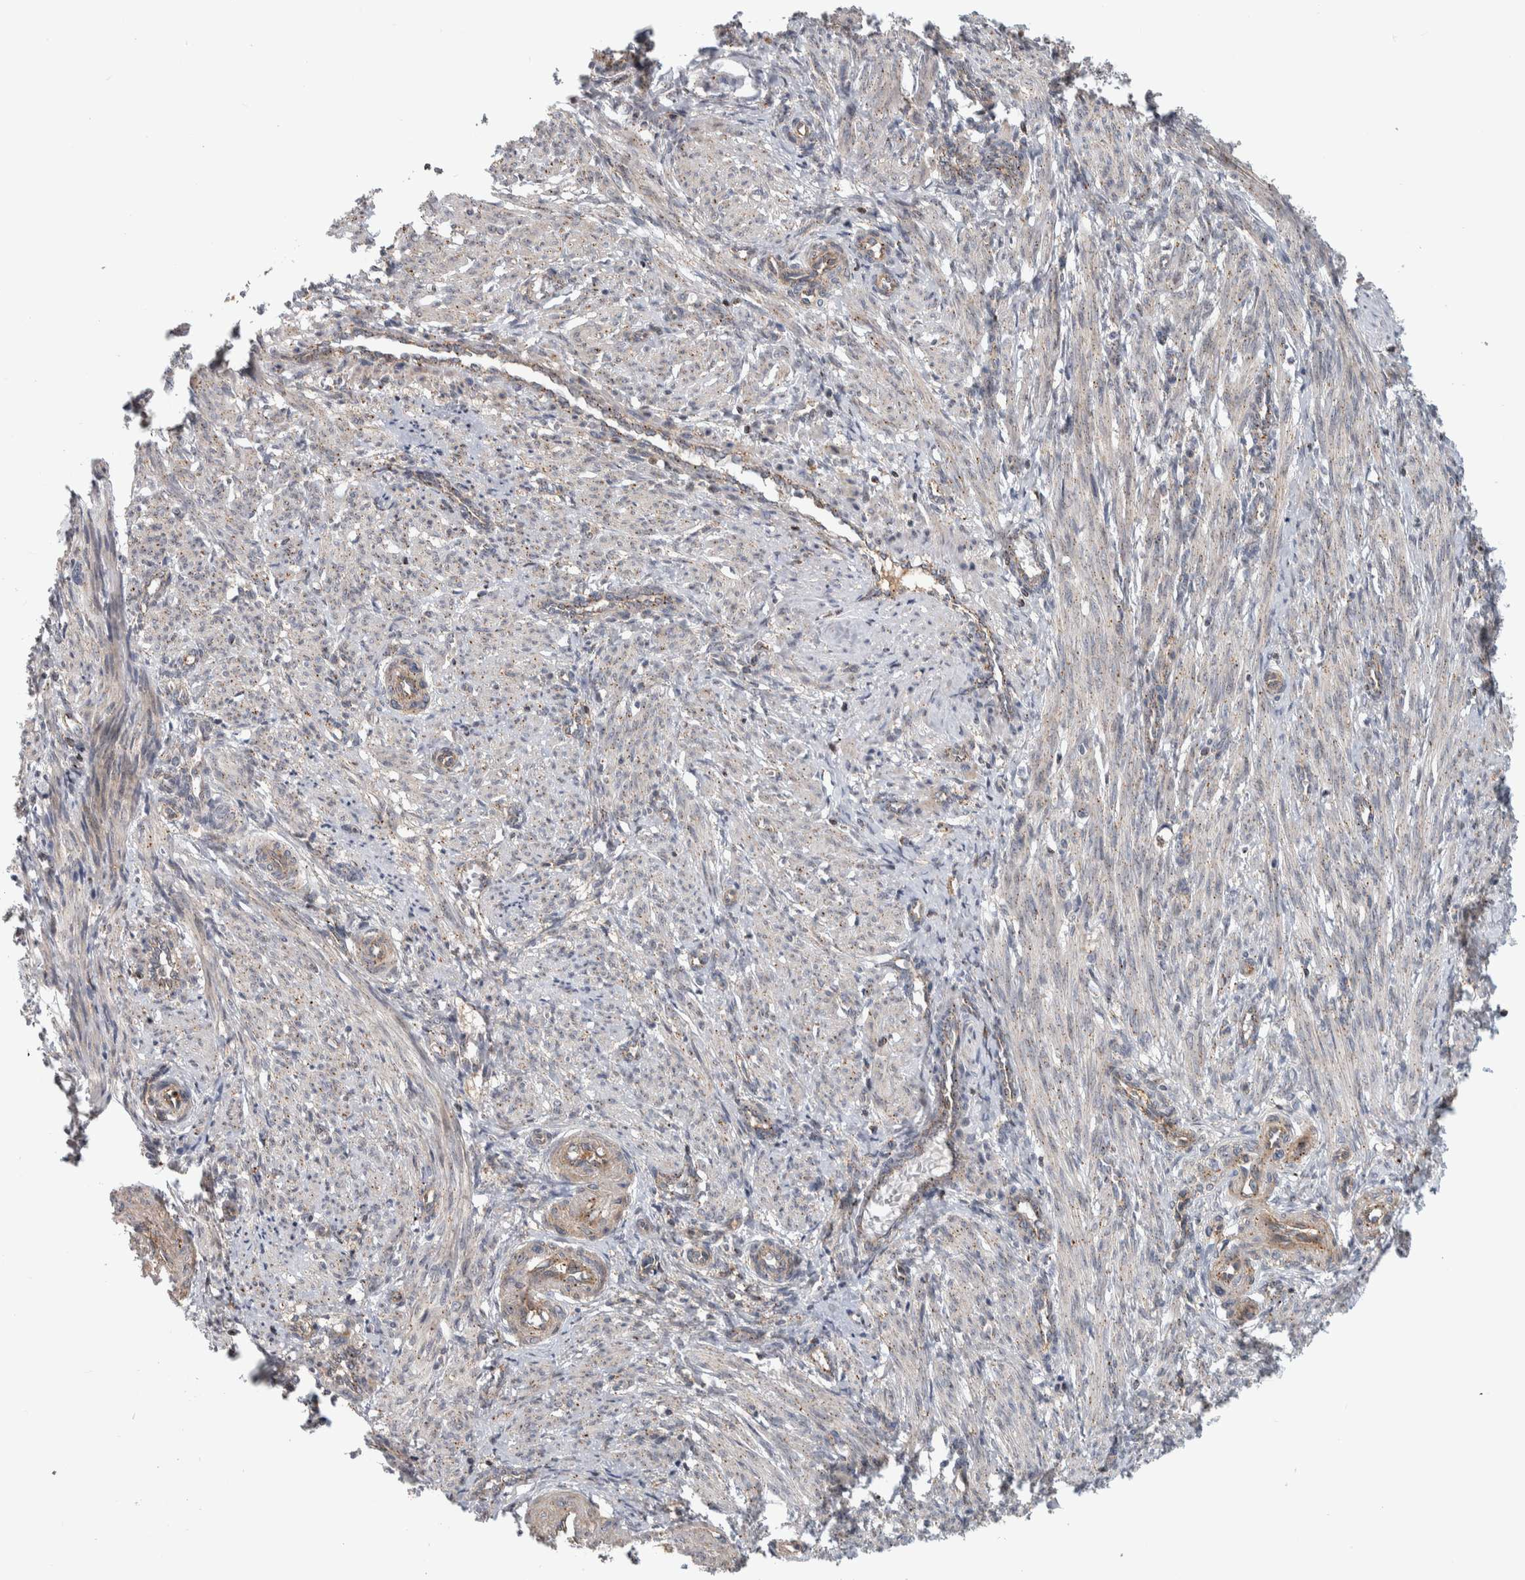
{"staining": {"intensity": "weak", "quantity": "25%-75%", "location": "cytoplasmic/membranous"}, "tissue": "smooth muscle", "cell_type": "Smooth muscle cells", "image_type": "normal", "snomed": [{"axis": "morphology", "description": "Normal tissue, NOS"}, {"axis": "topography", "description": "Endometrium"}], "caption": "The photomicrograph reveals staining of benign smooth muscle, revealing weak cytoplasmic/membranous protein expression (brown color) within smooth muscle cells. (brown staining indicates protein expression, while blue staining denotes nuclei).", "gene": "MSL1", "patient": {"sex": "female", "age": 33}}